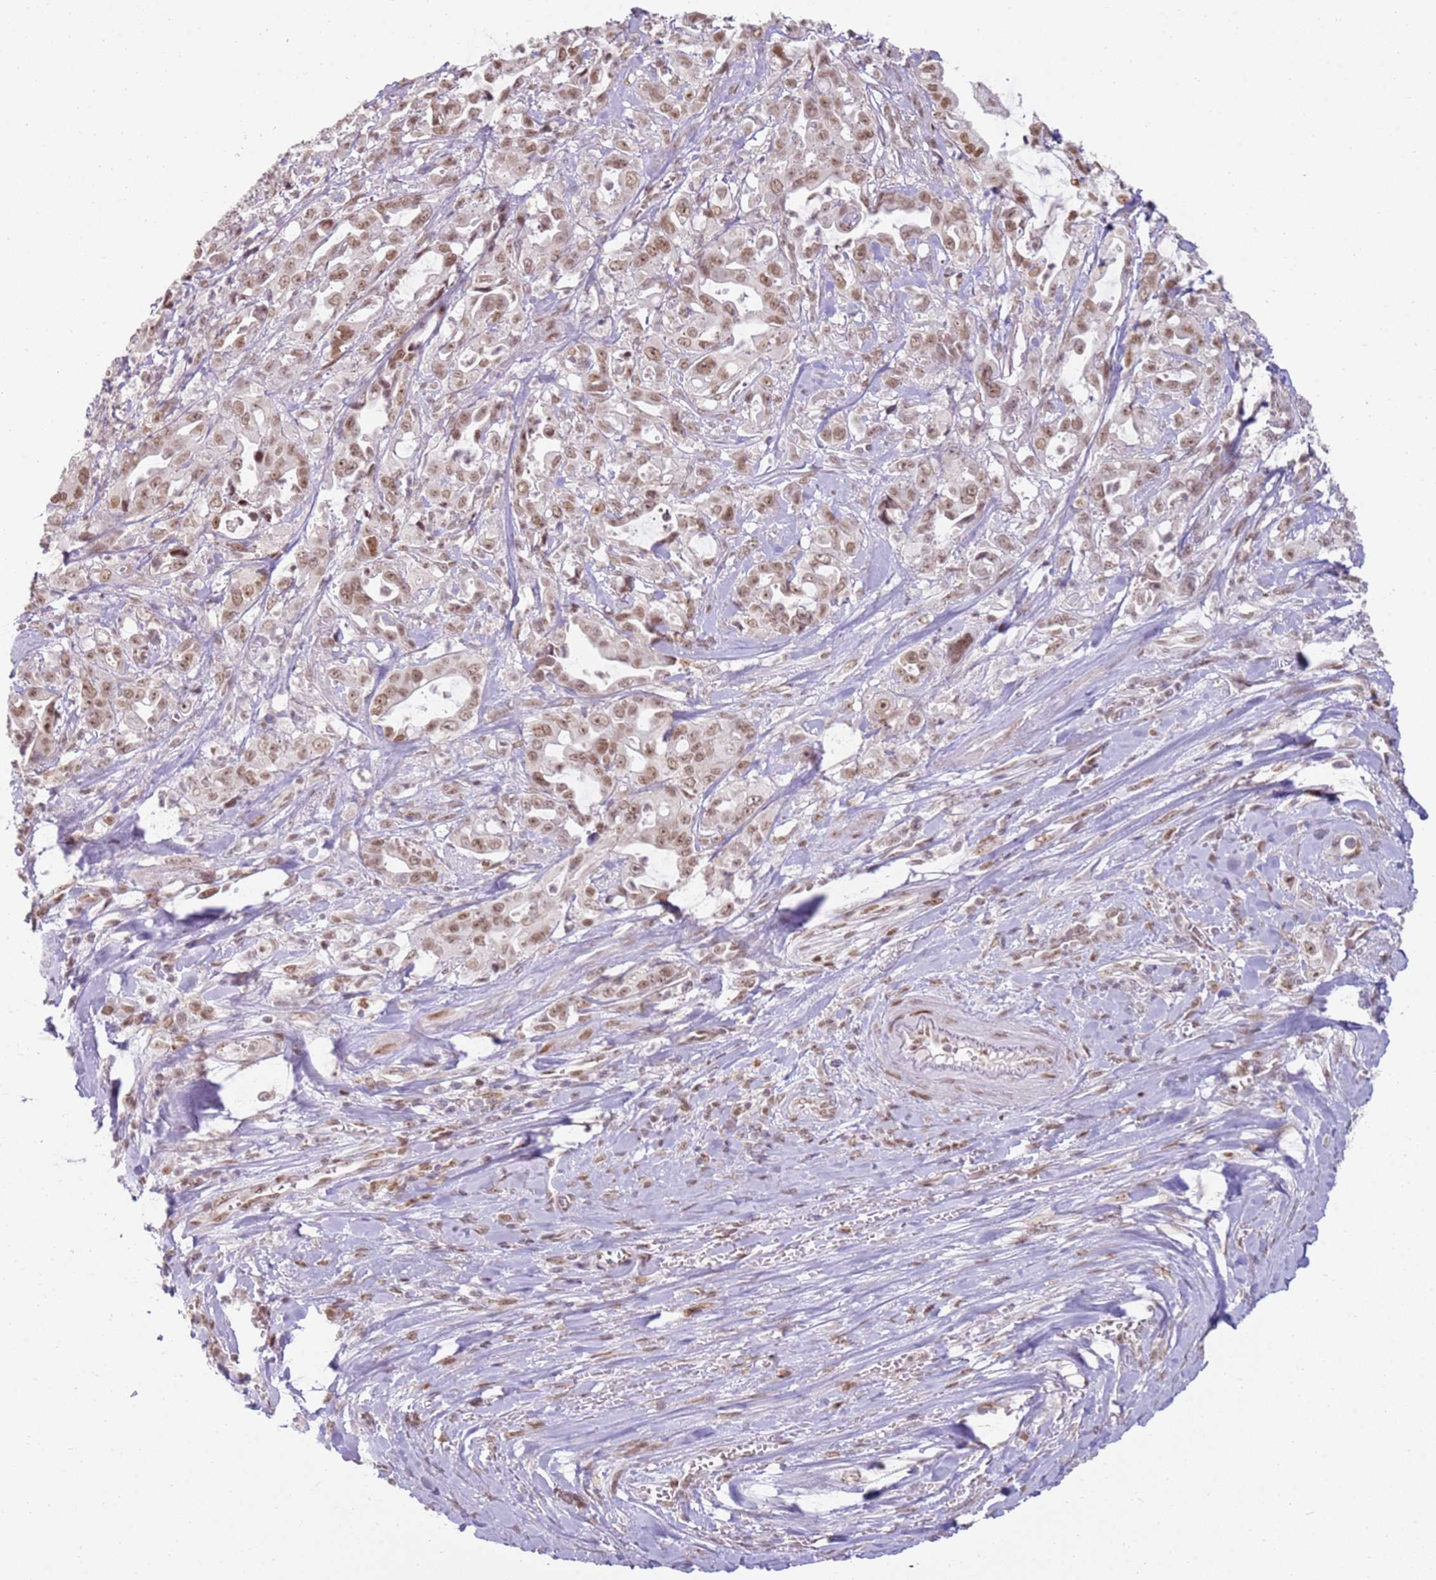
{"staining": {"intensity": "moderate", "quantity": ">75%", "location": "nuclear"}, "tissue": "pancreatic cancer", "cell_type": "Tumor cells", "image_type": "cancer", "snomed": [{"axis": "morphology", "description": "Adenocarcinoma, NOS"}, {"axis": "topography", "description": "Pancreas"}], "caption": "Brown immunohistochemical staining in human pancreatic cancer demonstrates moderate nuclear positivity in approximately >75% of tumor cells.", "gene": "PHC2", "patient": {"sex": "female", "age": 61}}